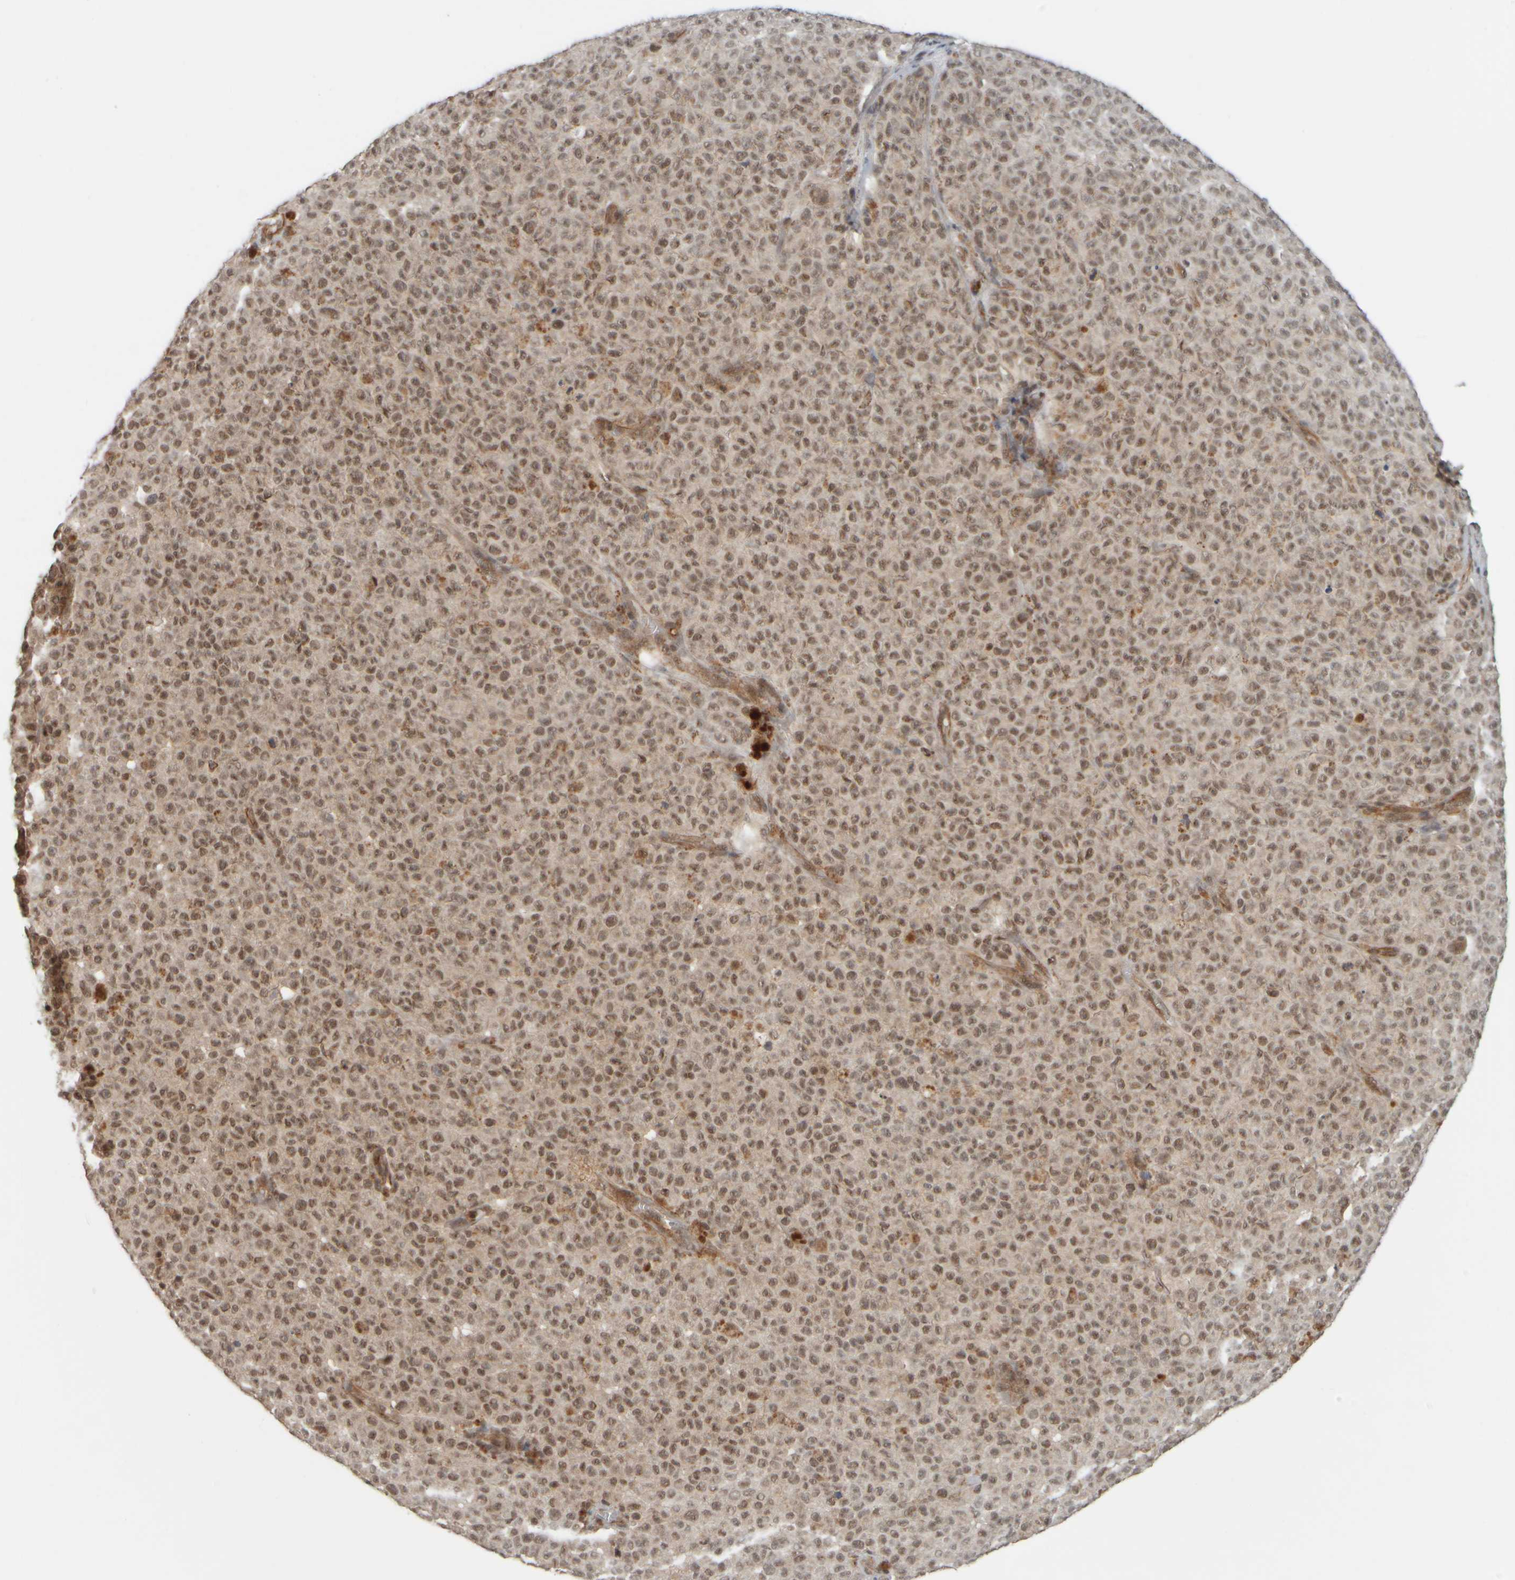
{"staining": {"intensity": "moderate", "quantity": ">75%", "location": "nuclear"}, "tissue": "melanoma", "cell_type": "Tumor cells", "image_type": "cancer", "snomed": [{"axis": "morphology", "description": "Malignant melanoma, NOS"}, {"axis": "topography", "description": "Skin"}], "caption": "Immunohistochemistry (IHC) micrograph of melanoma stained for a protein (brown), which shows medium levels of moderate nuclear positivity in approximately >75% of tumor cells.", "gene": "SYNRG", "patient": {"sex": "female", "age": 82}}